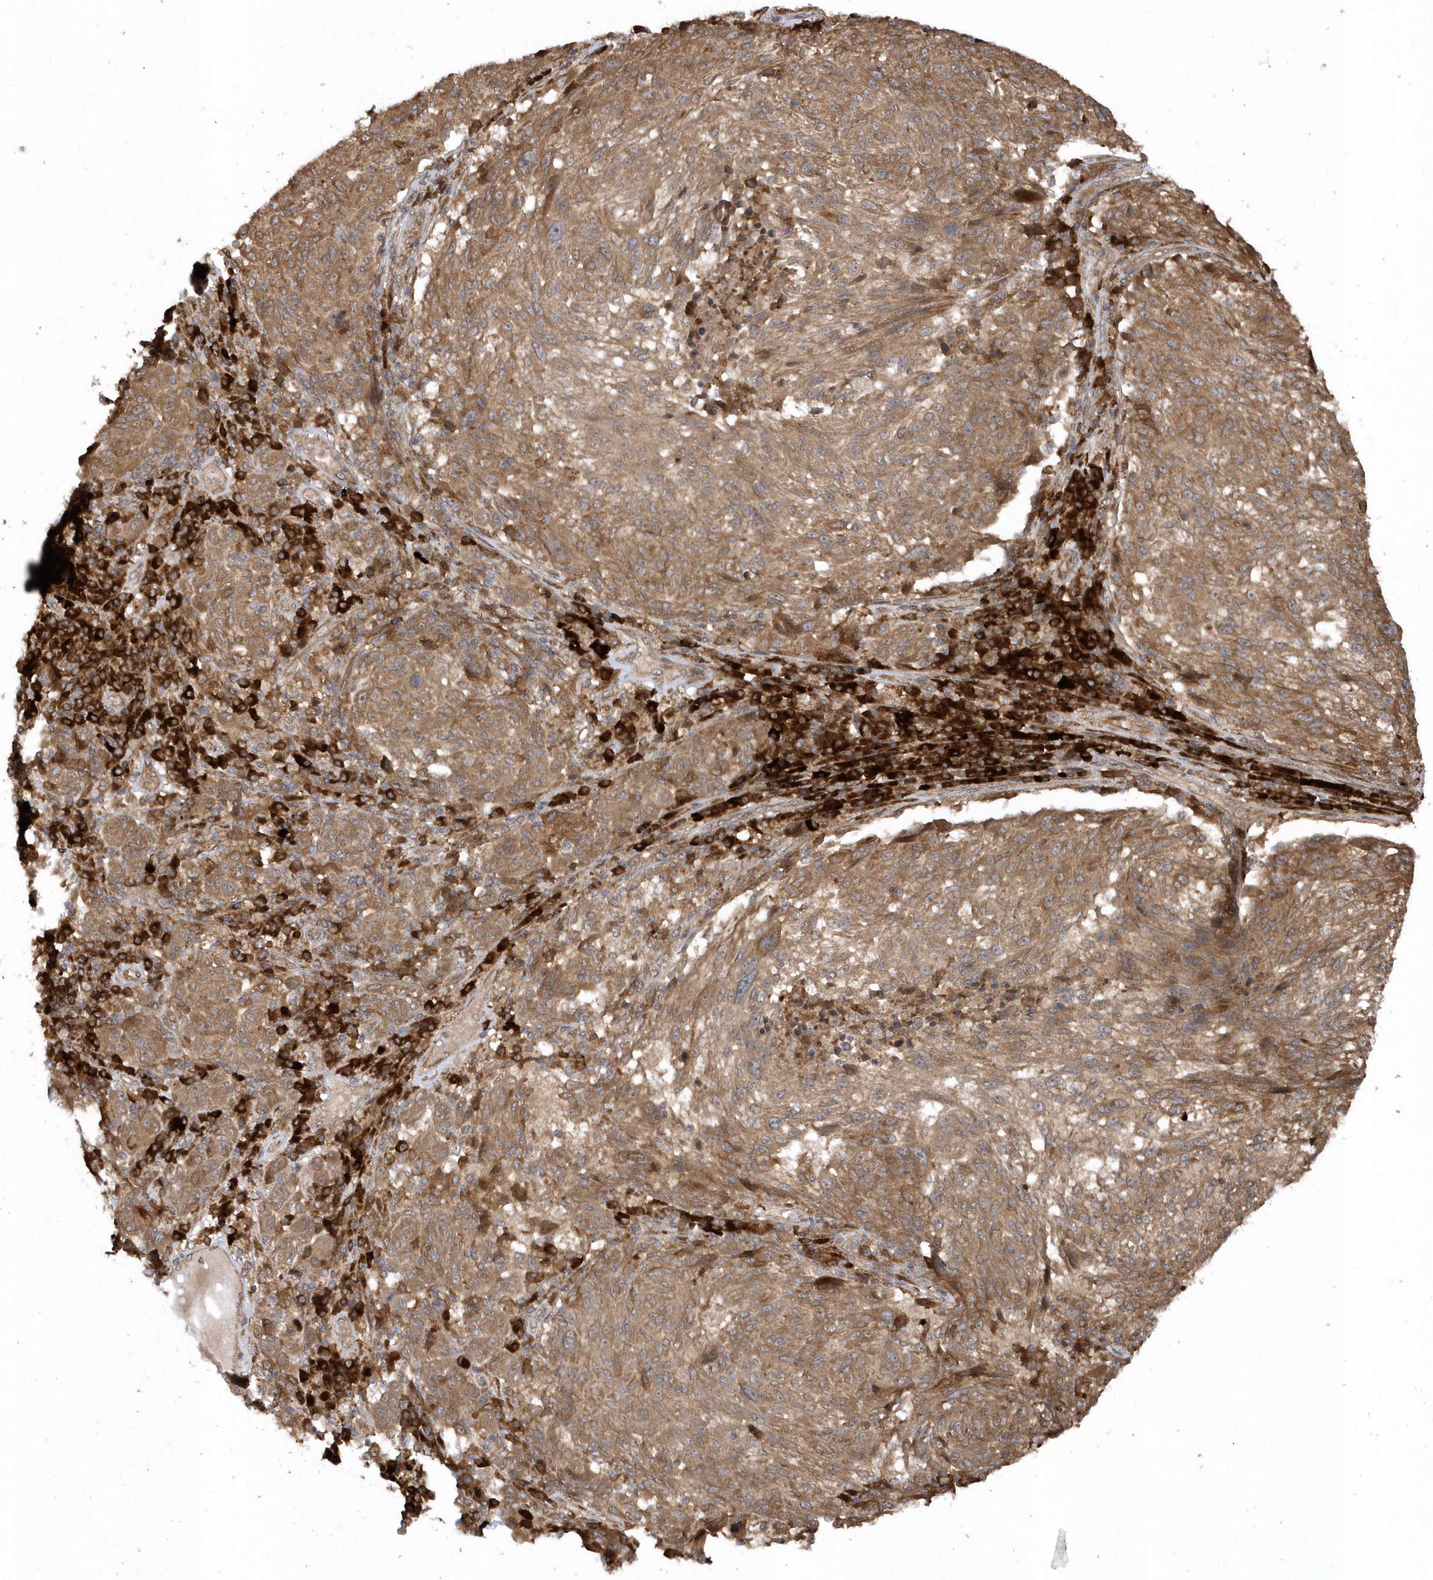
{"staining": {"intensity": "moderate", "quantity": ">75%", "location": "cytoplasmic/membranous"}, "tissue": "melanoma", "cell_type": "Tumor cells", "image_type": "cancer", "snomed": [{"axis": "morphology", "description": "Malignant melanoma, NOS"}, {"axis": "topography", "description": "Skin"}], "caption": "Human malignant melanoma stained for a protein (brown) demonstrates moderate cytoplasmic/membranous positive staining in about >75% of tumor cells.", "gene": "HERPUD1", "patient": {"sex": "male", "age": 53}}